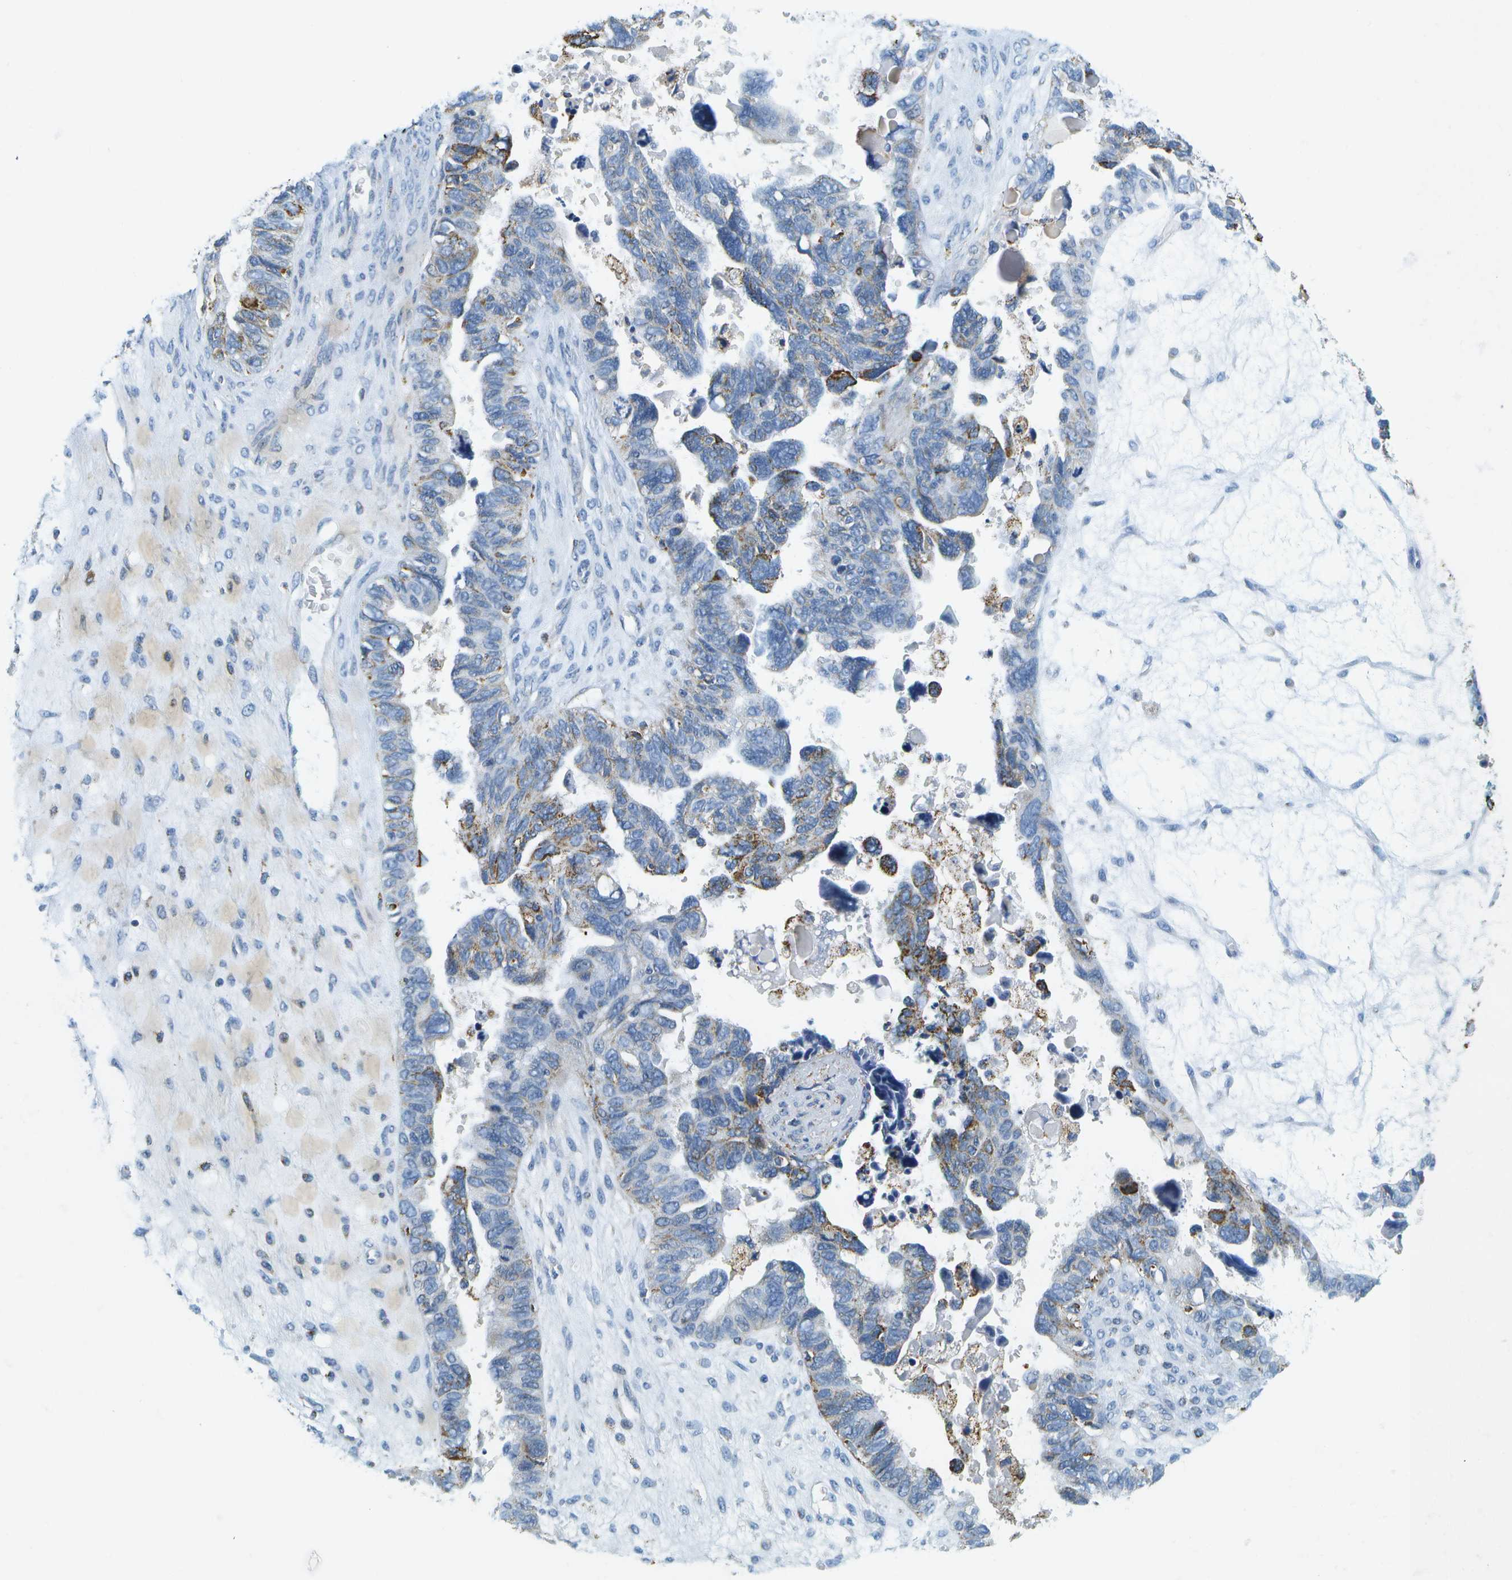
{"staining": {"intensity": "moderate", "quantity": "<25%", "location": "cytoplasmic/membranous"}, "tissue": "ovarian cancer", "cell_type": "Tumor cells", "image_type": "cancer", "snomed": [{"axis": "morphology", "description": "Cystadenocarcinoma, serous, NOS"}, {"axis": "topography", "description": "Ovary"}], "caption": "Serous cystadenocarcinoma (ovarian) tissue reveals moderate cytoplasmic/membranous staining in about <25% of tumor cells", "gene": "HLCS", "patient": {"sex": "female", "age": 79}}